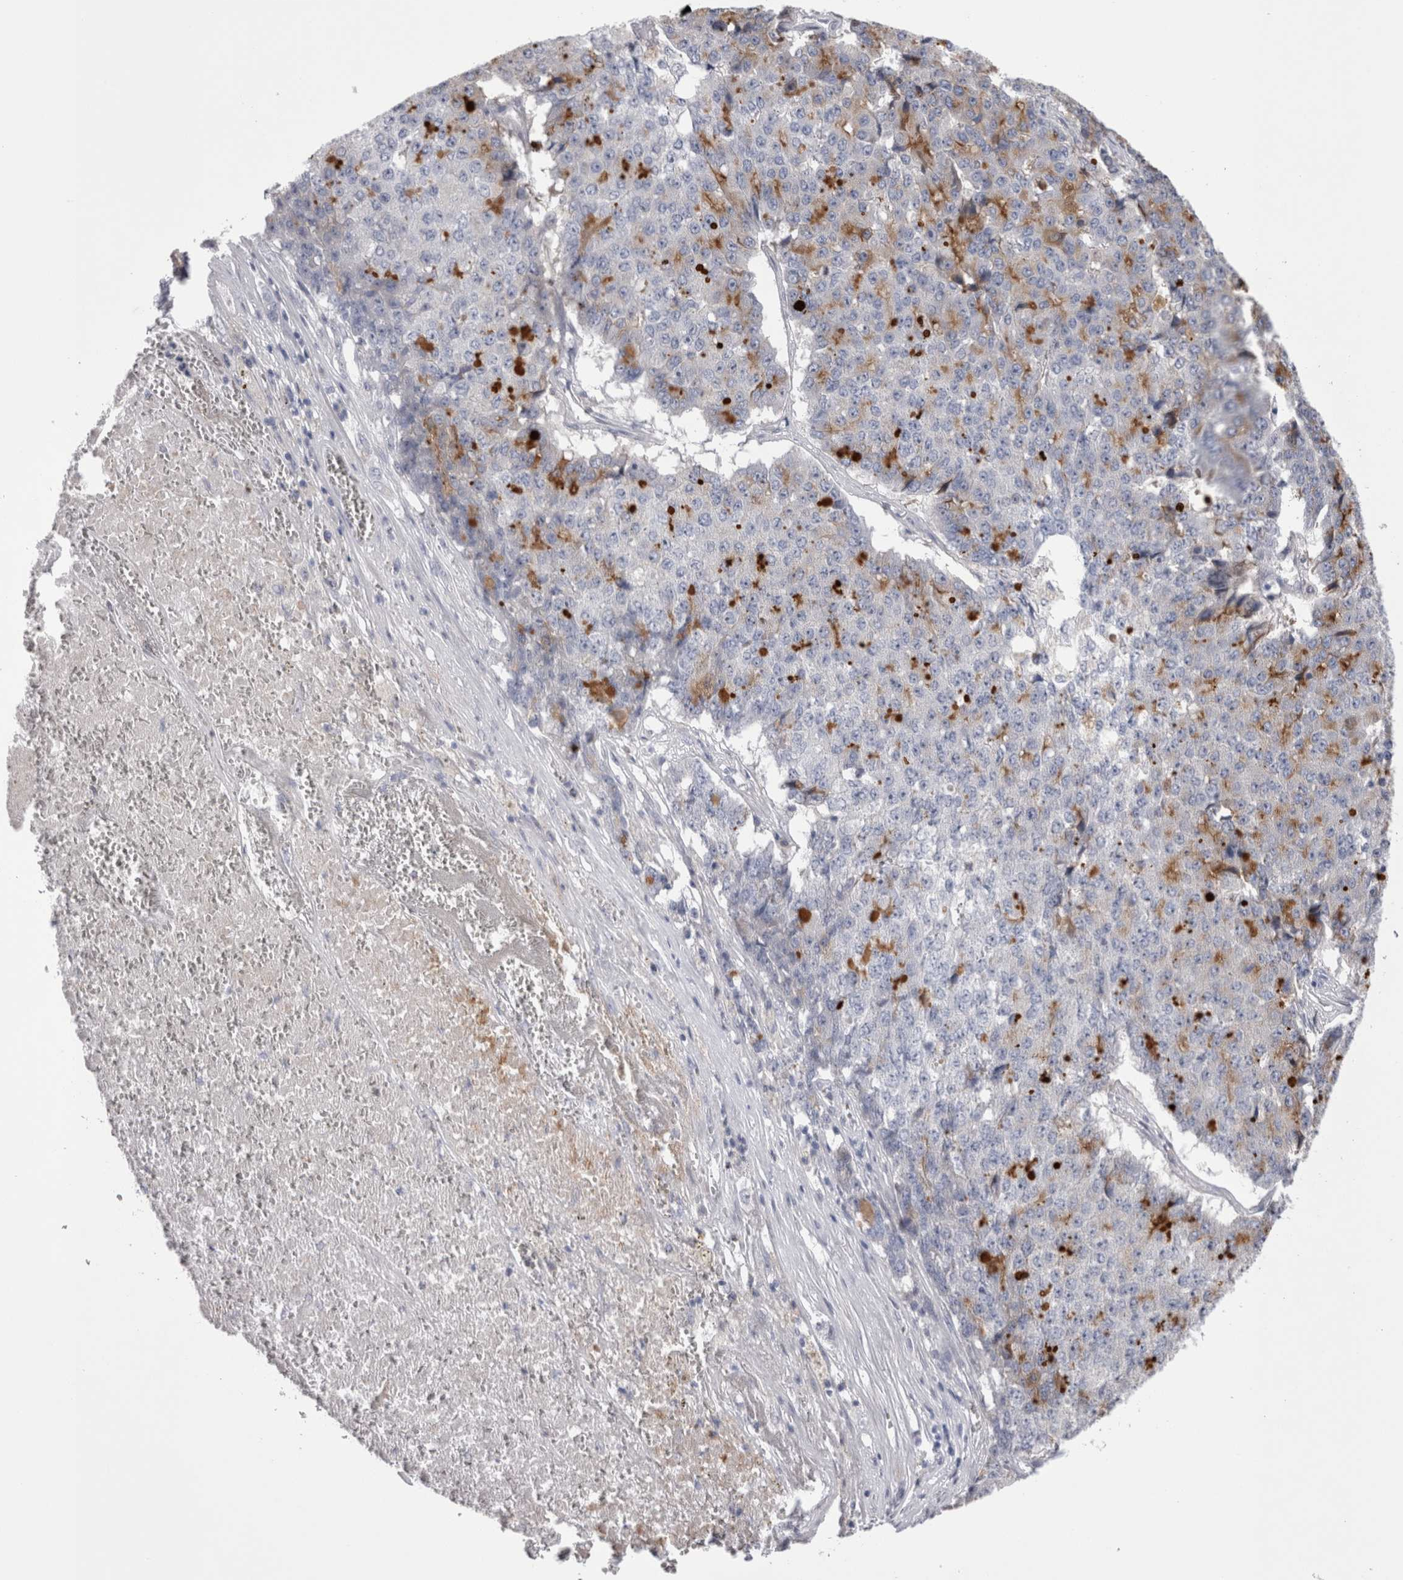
{"staining": {"intensity": "moderate", "quantity": "<25%", "location": "cytoplasmic/membranous"}, "tissue": "pancreatic cancer", "cell_type": "Tumor cells", "image_type": "cancer", "snomed": [{"axis": "morphology", "description": "Adenocarcinoma, NOS"}, {"axis": "topography", "description": "Pancreas"}], "caption": "A micrograph of pancreatic cancer (adenocarcinoma) stained for a protein demonstrates moderate cytoplasmic/membranous brown staining in tumor cells. (DAB IHC, brown staining for protein, blue staining for nuclei).", "gene": "PWP2", "patient": {"sex": "male", "age": 50}}